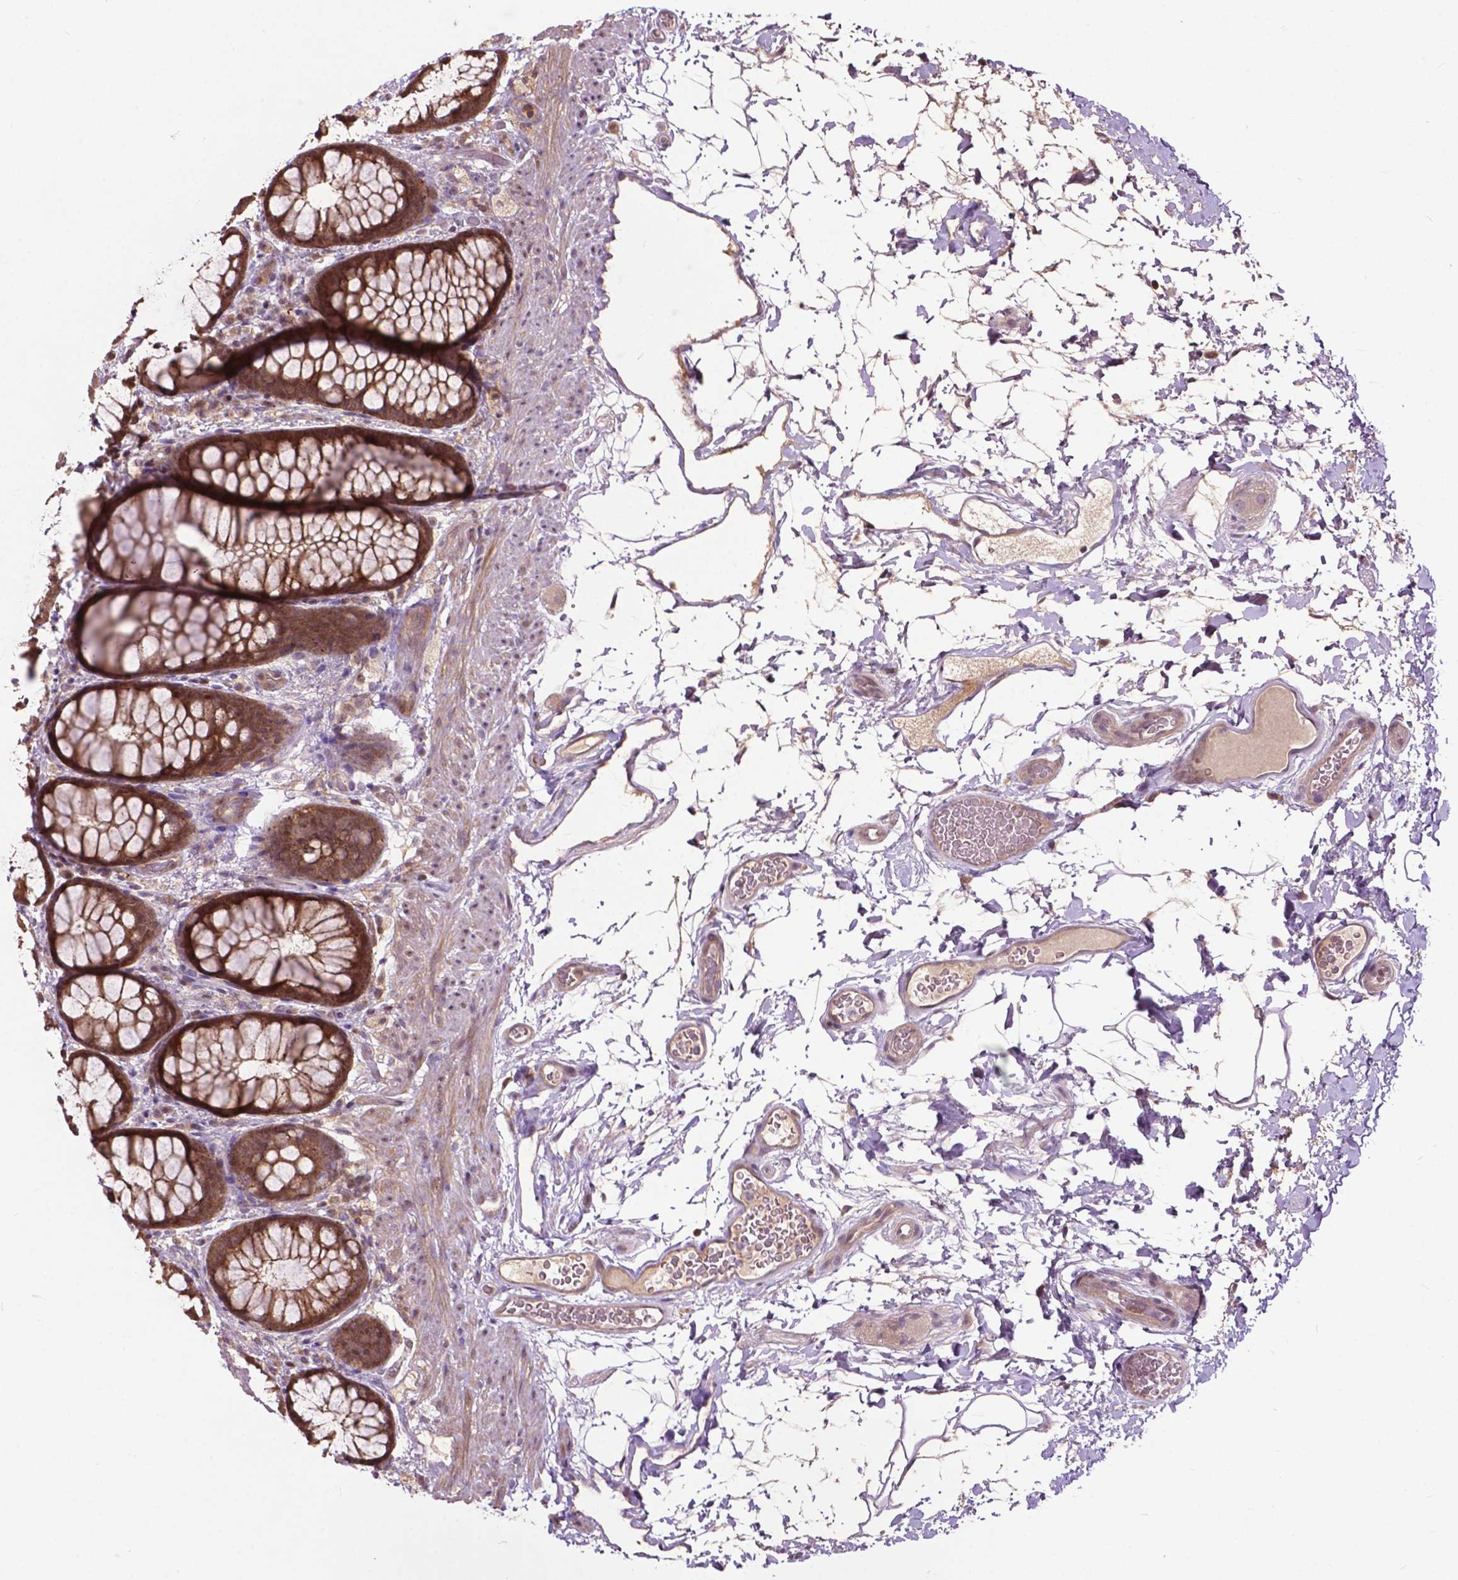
{"staining": {"intensity": "strong", "quantity": ">75%", "location": "cytoplasmic/membranous"}, "tissue": "rectum", "cell_type": "Glandular cells", "image_type": "normal", "snomed": [{"axis": "morphology", "description": "Normal tissue, NOS"}, {"axis": "topography", "description": "Rectum"}], "caption": "Immunohistochemistry micrograph of normal rectum stained for a protein (brown), which demonstrates high levels of strong cytoplasmic/membranous positivity in approximately >75% of glandular cells.", "gene": "CHMP4A", "patient": {"sex": "female", "age": 62}}